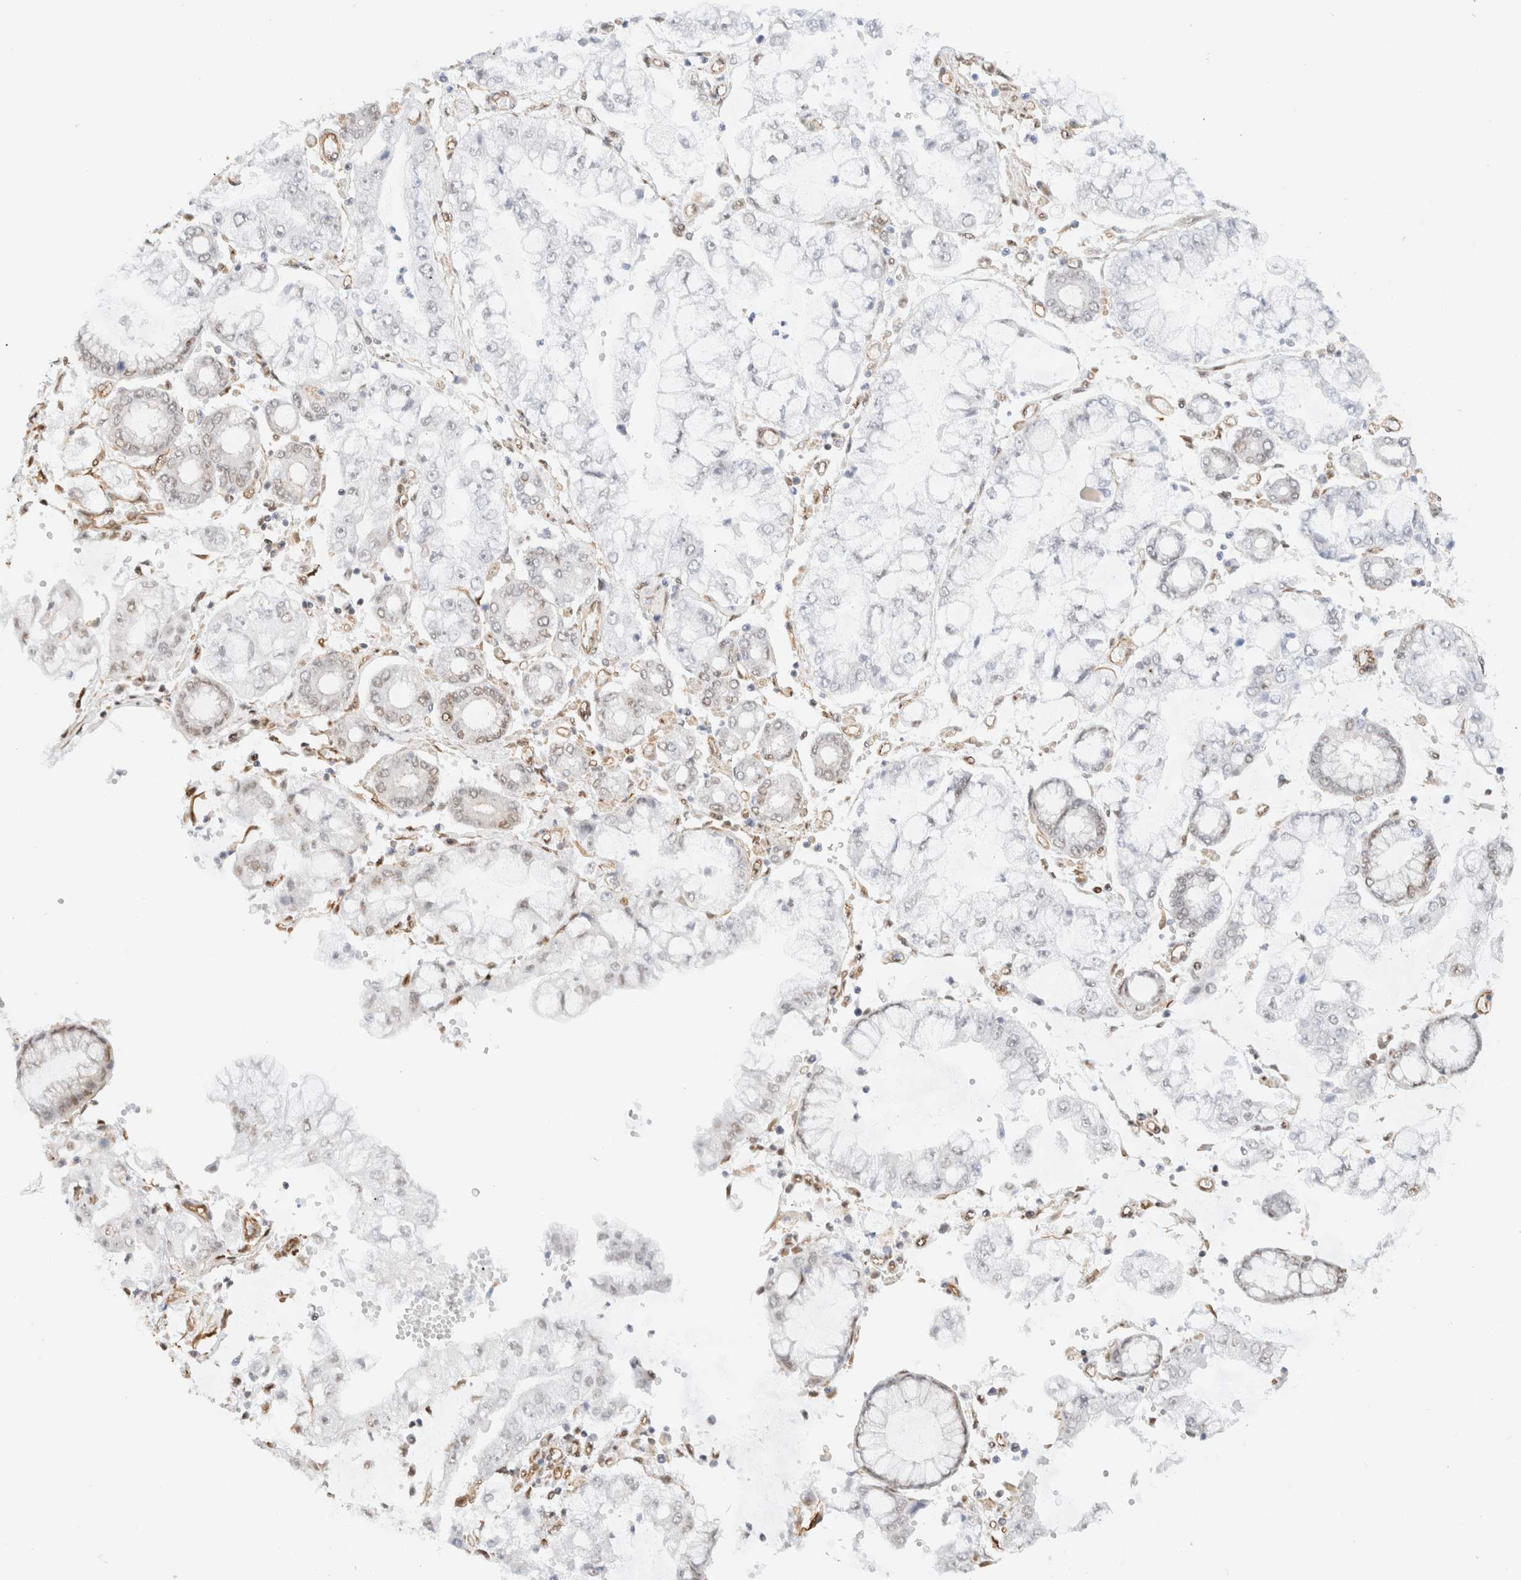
{"staining": {"intensity": "weak", "quantity": "<25%", "location": "nuclear"}, "tissue": "stomach cancer", "cell_type": "Tumor cells", "image_type": "cancer", "snomed": [{"axis": "morphology", "description": "Adenocarcinoma, NOS"}, {"axis": "topography", "description": "Stomach"}], "caption": "An immunohistochemistry photomicrograph of stomach cancer (adenocarcinoma) is shown. There is no staining in tumor cells of stomach cancer (adenocarcinoma).", "gene": "ARID5A", "patient": {"sex": "male", "age": 76}}